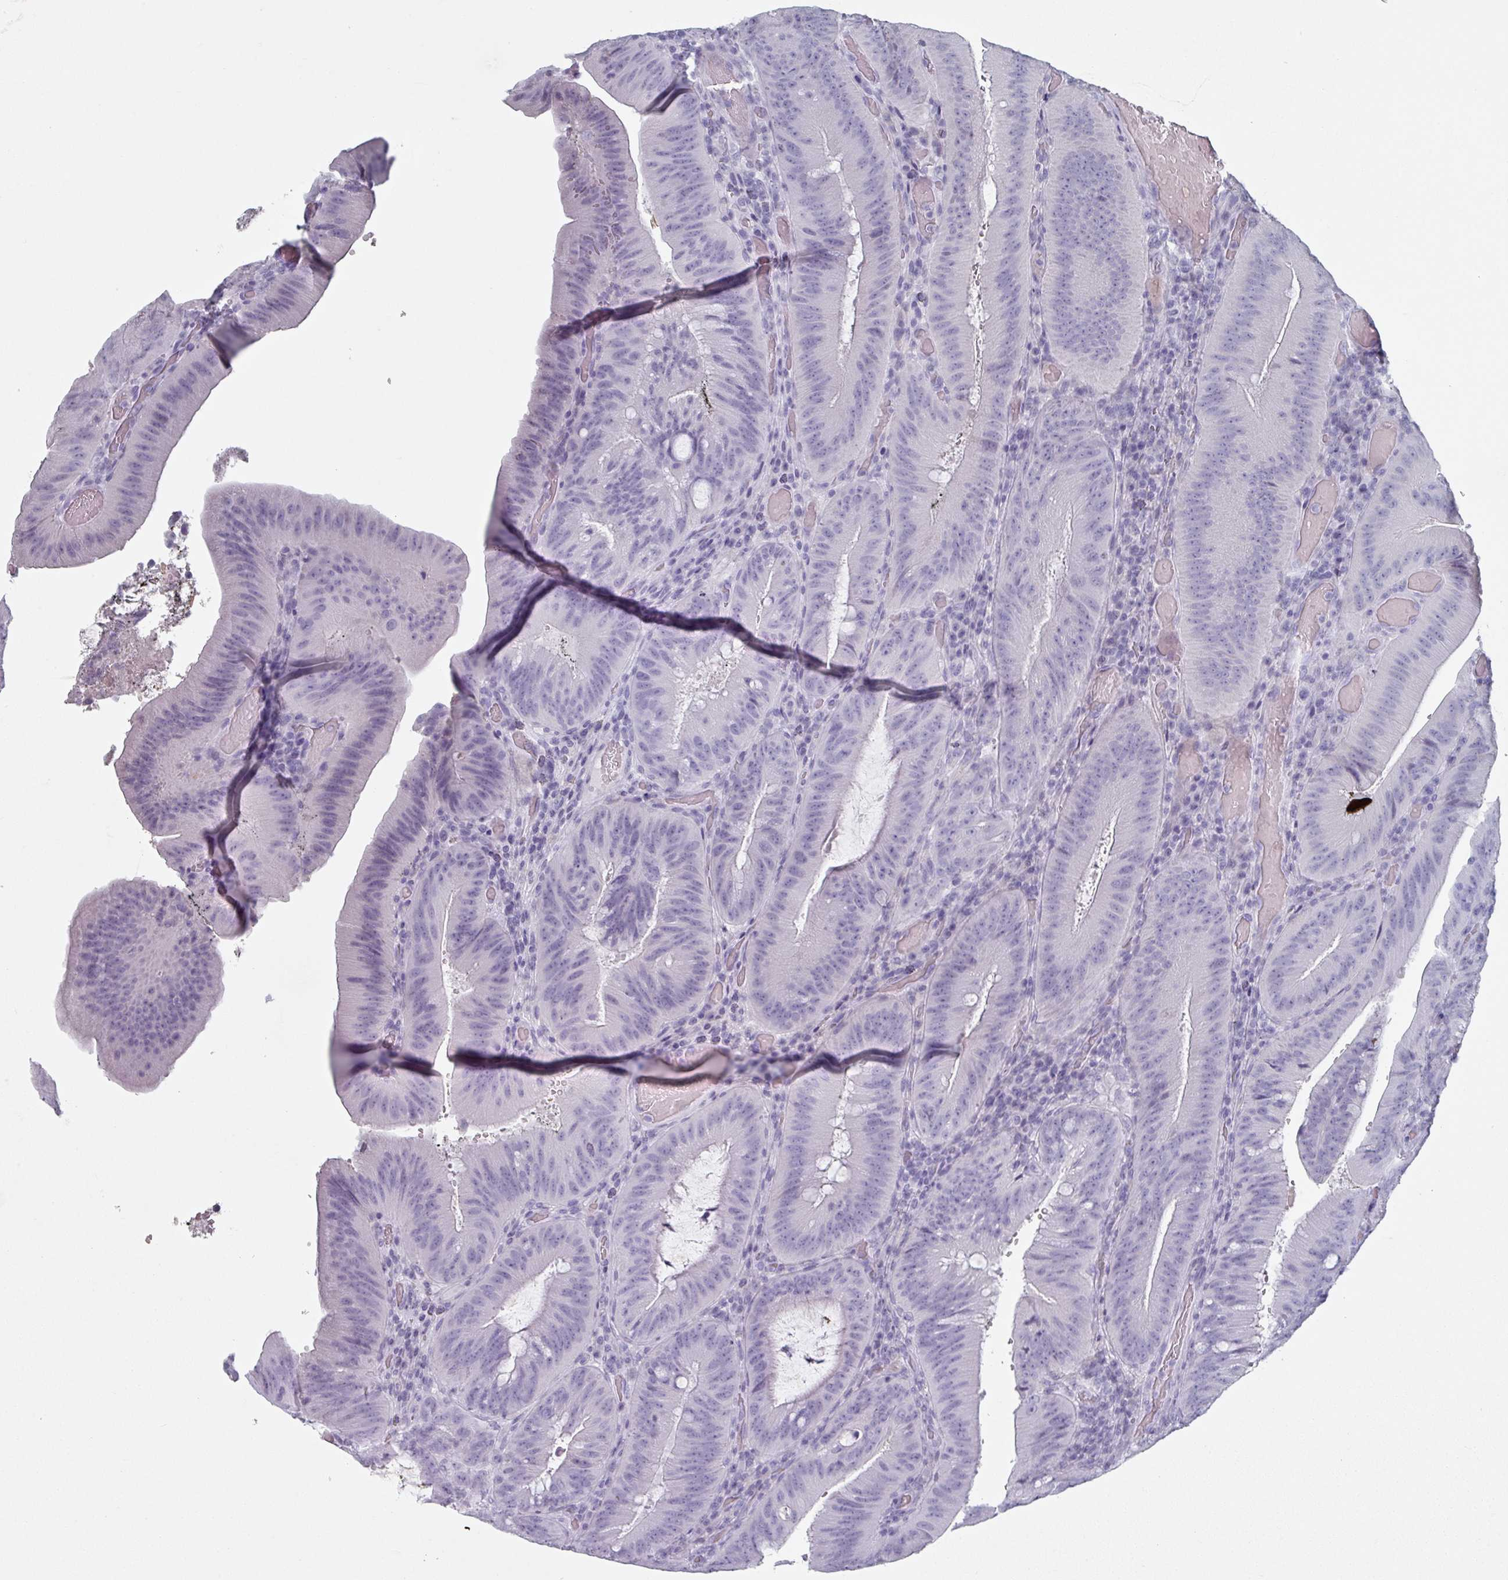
{"staining": {"intensity": "negative", "quantity": "none", "location": "none"}, "tissue": "colorectal cancer", "cell_type": "Tumor cells", "image_type": "cancer", "snomed": [{"axis": "morphology", "description": "Adenocarcinoma, NOS"}, {"axis": "topography", "description": "Colon"}], "caption": "Photomicrograph shows no protein staining in tumor cells of colorectal adenocarcinoma tissue. (DAB IHC with hematoxylin counter stain).", "gene": "SLC35G2", "patient": {"sex": "female", "age": 43}}